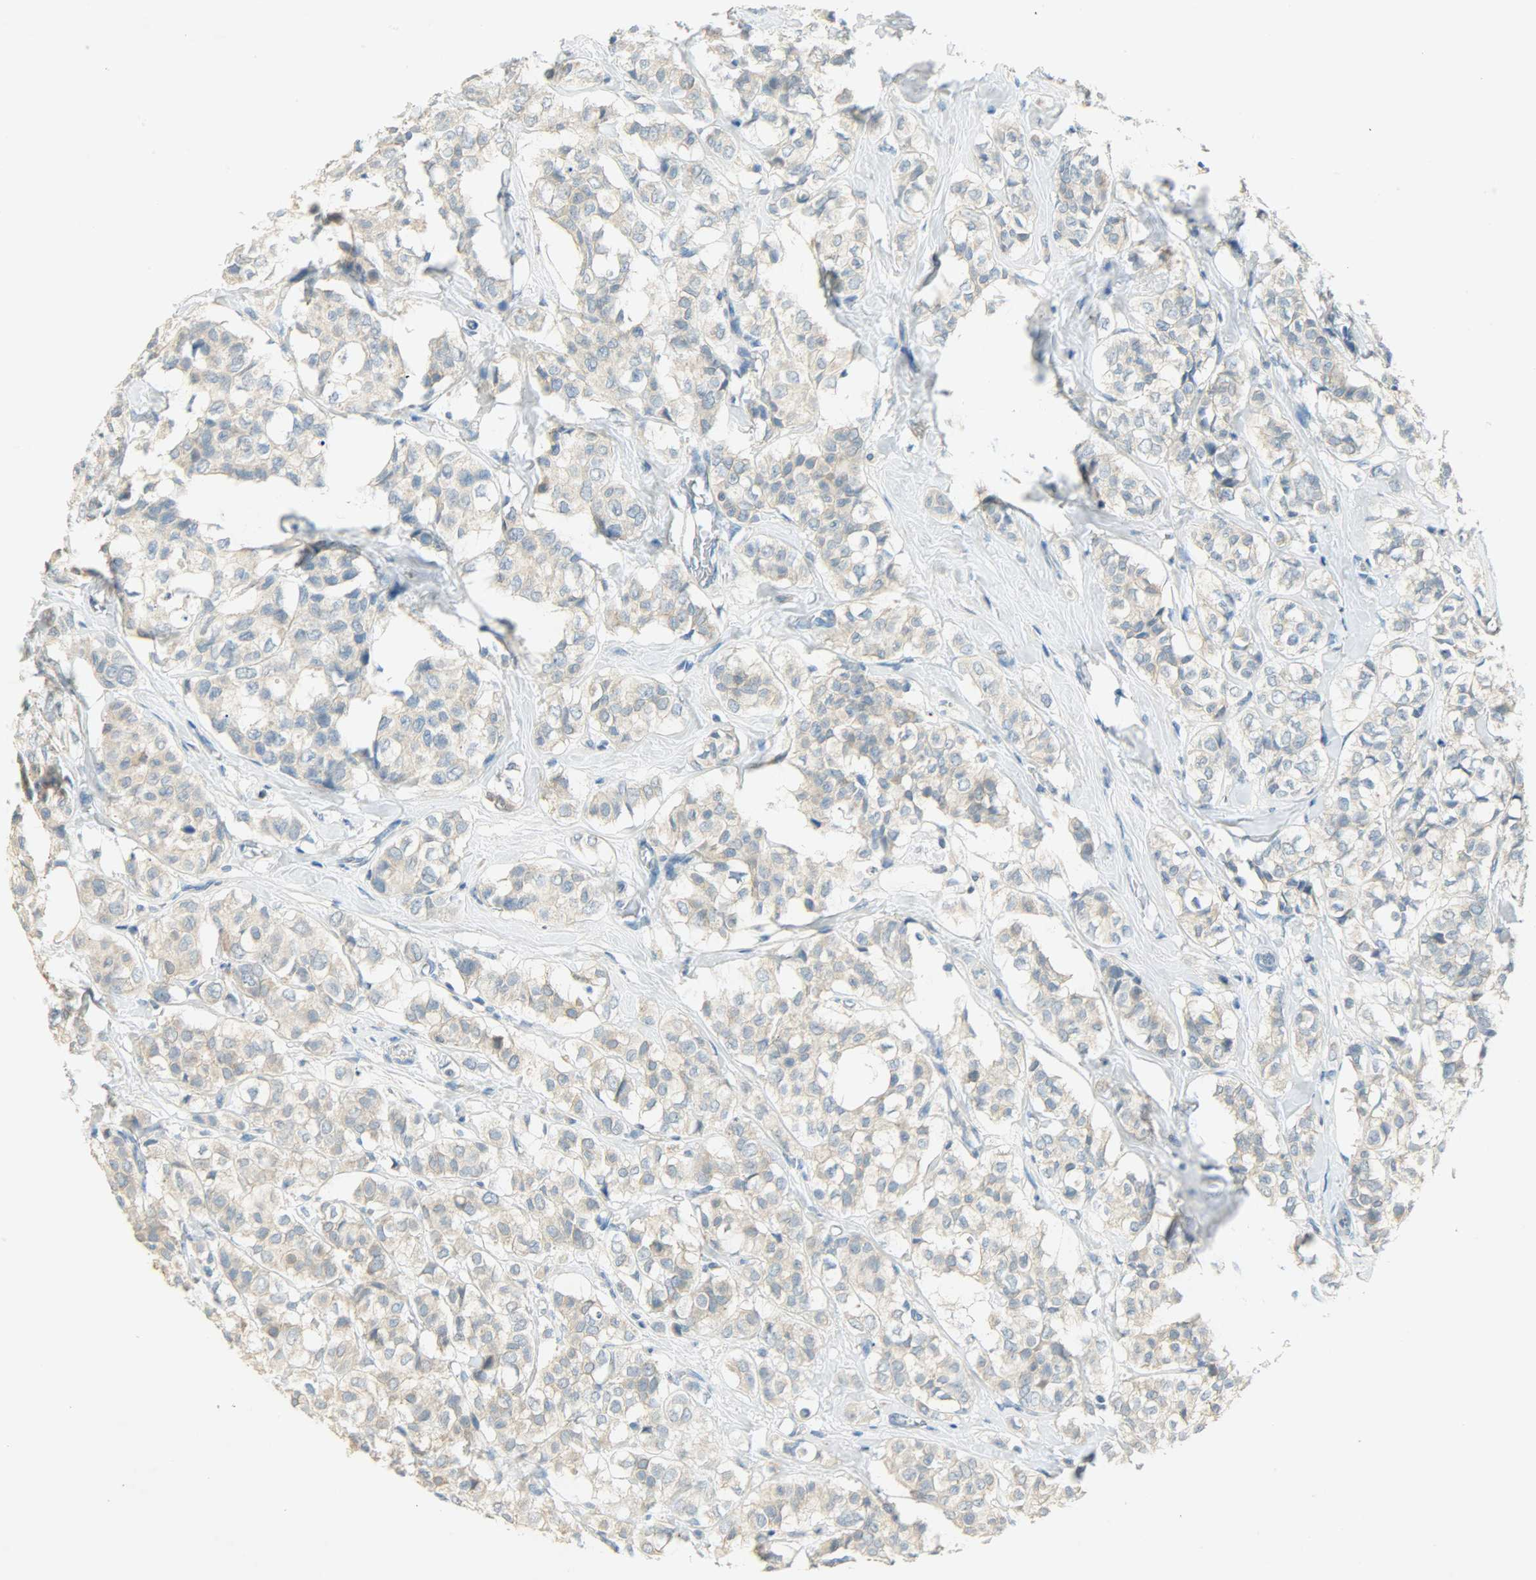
{"staining": {"intensity": "weak", "quantity": ">75%", "location": "cytoplasmic/membranous"}, "tissue": "breast cancer", "cell_type": "Tumor cells", "image_type": "cancer", "snomed": [{"axis": "morphology", "description": "Lobular carcinoma"}, {"axis": "topography", "description": "Breast"}], "caption": "Protein expression analysis of human breast cancer (lobular carcinoma) reveals weak cytoplasmic/membranous positivity in about >75% of tumor cells.", "gene": "DSG2", "patient": {"sex": "female", "age": 60}}